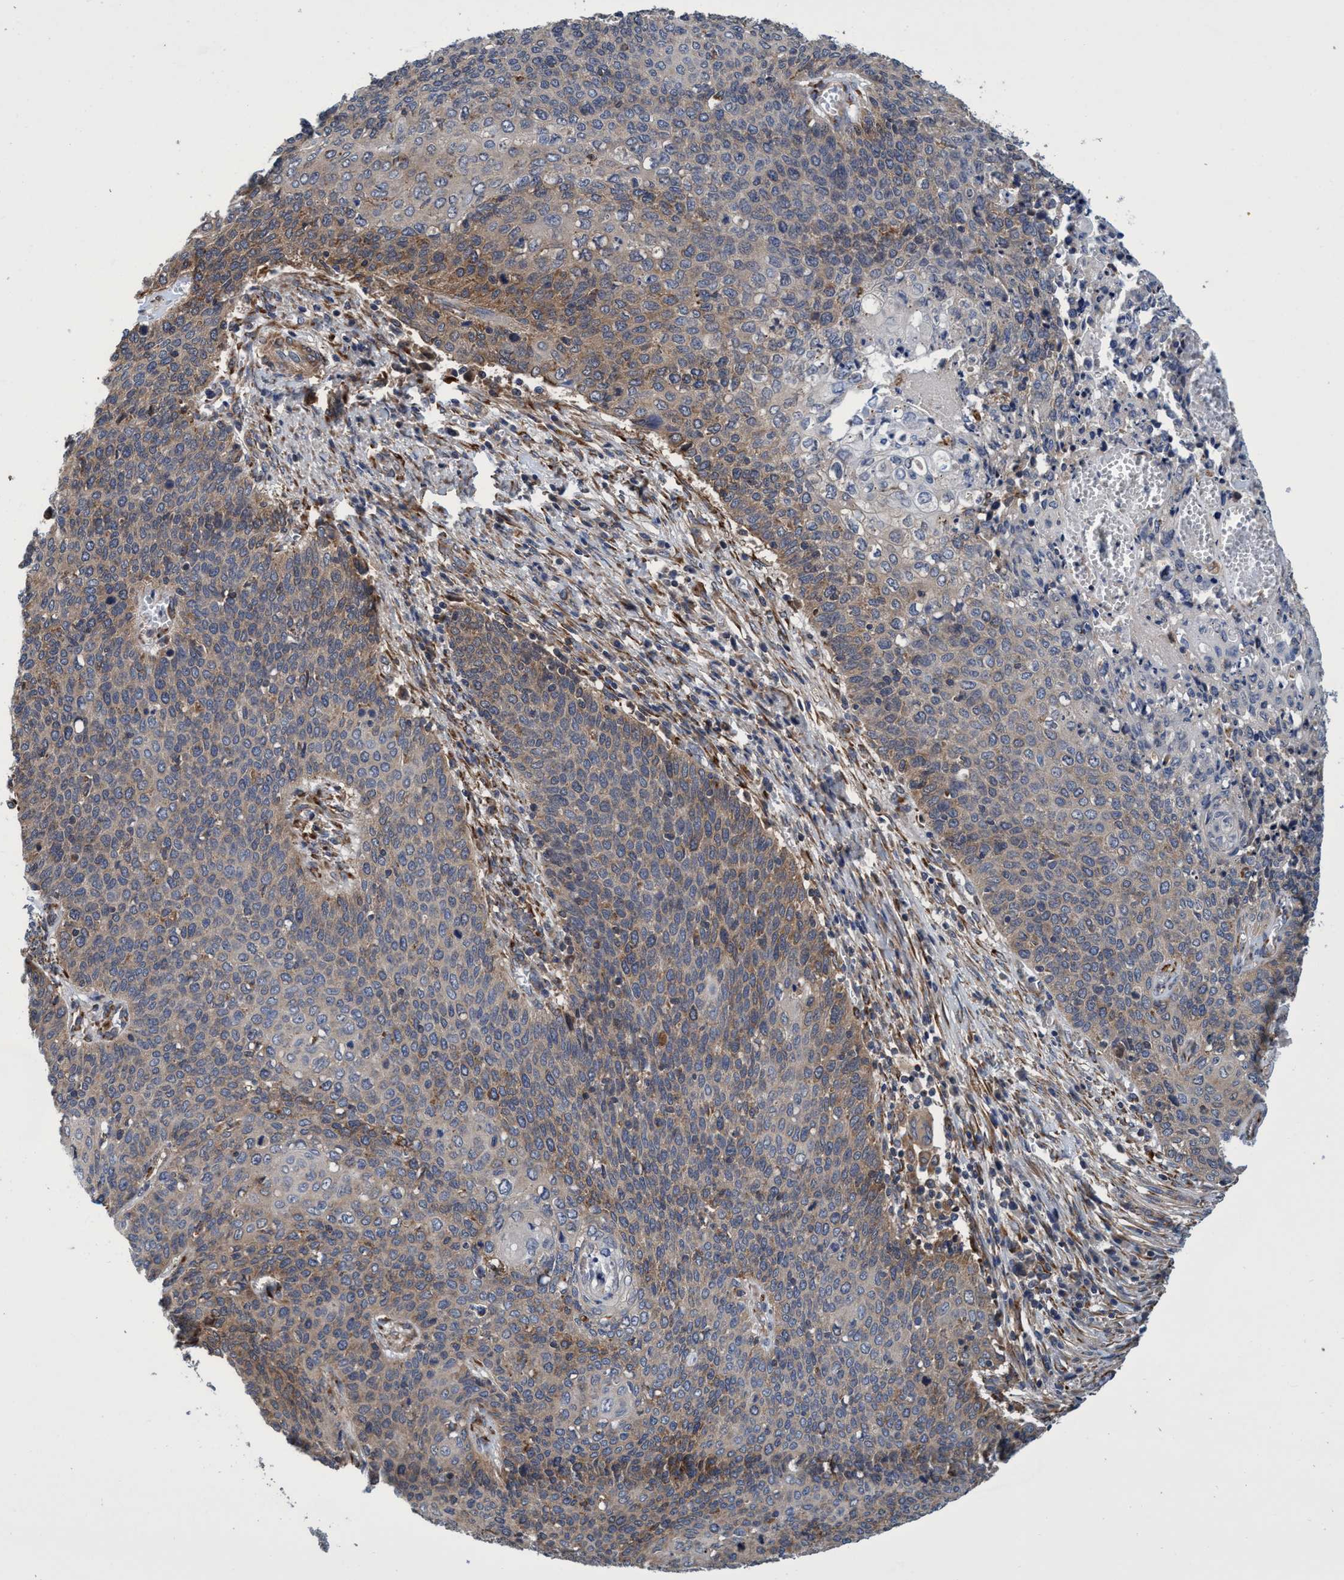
{"staining": {"intensity": "weak", "quantity": ">75%", "location": "cytoplasmic/membranous"}, "tissue": "cervical cancer", "cell_type": "Tumor cells", "image_type": "cancer", "snomed": [{"axis": "morphology", "description": "Squamous cell carcinoma, NOS"}, {"axis": "topography", "description": "Cervix"}], "caption": "Approximately >75% of tumor cells in cervical cancer (squamous cell carcinoma) demonstrate weak cytoplasmic/membranous protein positivity as visualized by brown immunohistochemical staining.", "gene": "CALCOCO2", "patient": {"sex": "female", "age": 39}}